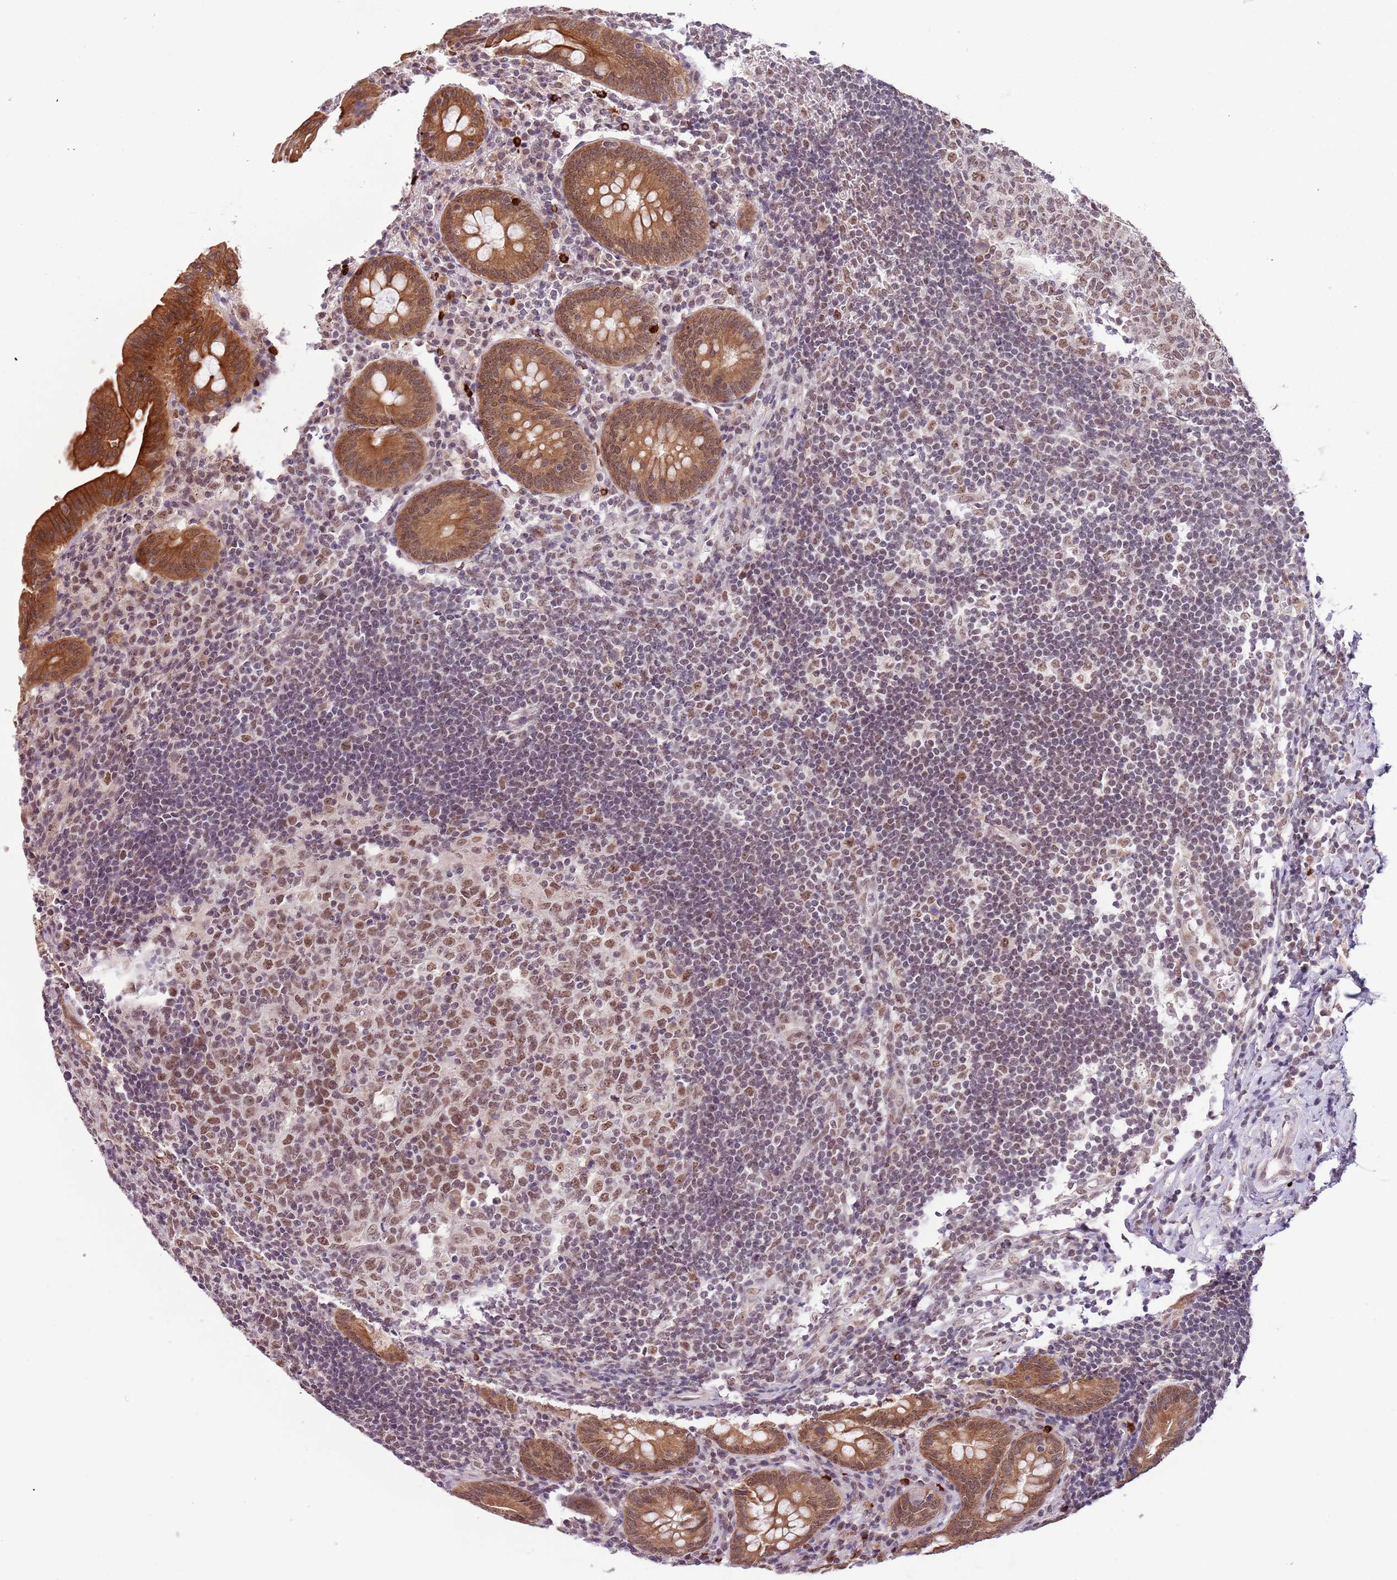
{"staining": {"intensity": "moderate", "quantity": ">75%", "location": "cytoplasmic/membranous,nuclear"}, "tissue": "appendix", "cell_type": "Glandular cells", "image_type": "normal", "snomed": [{"axis": "morphology", "description": "Normal tissue, NOS"}, {"axis": "topography", "description": "Appendix"}], "caption": "Immunohistochemistry (DAB (3,3'-diaminobenzidine)) staining of unremarkable human appendix shows moderate cytoplasmic/membranous,nuclear protein expression in approximately >75% of glandular cells.", "gene": "FAM120AOS", "patient": {"sex": "female", "age": 54}}